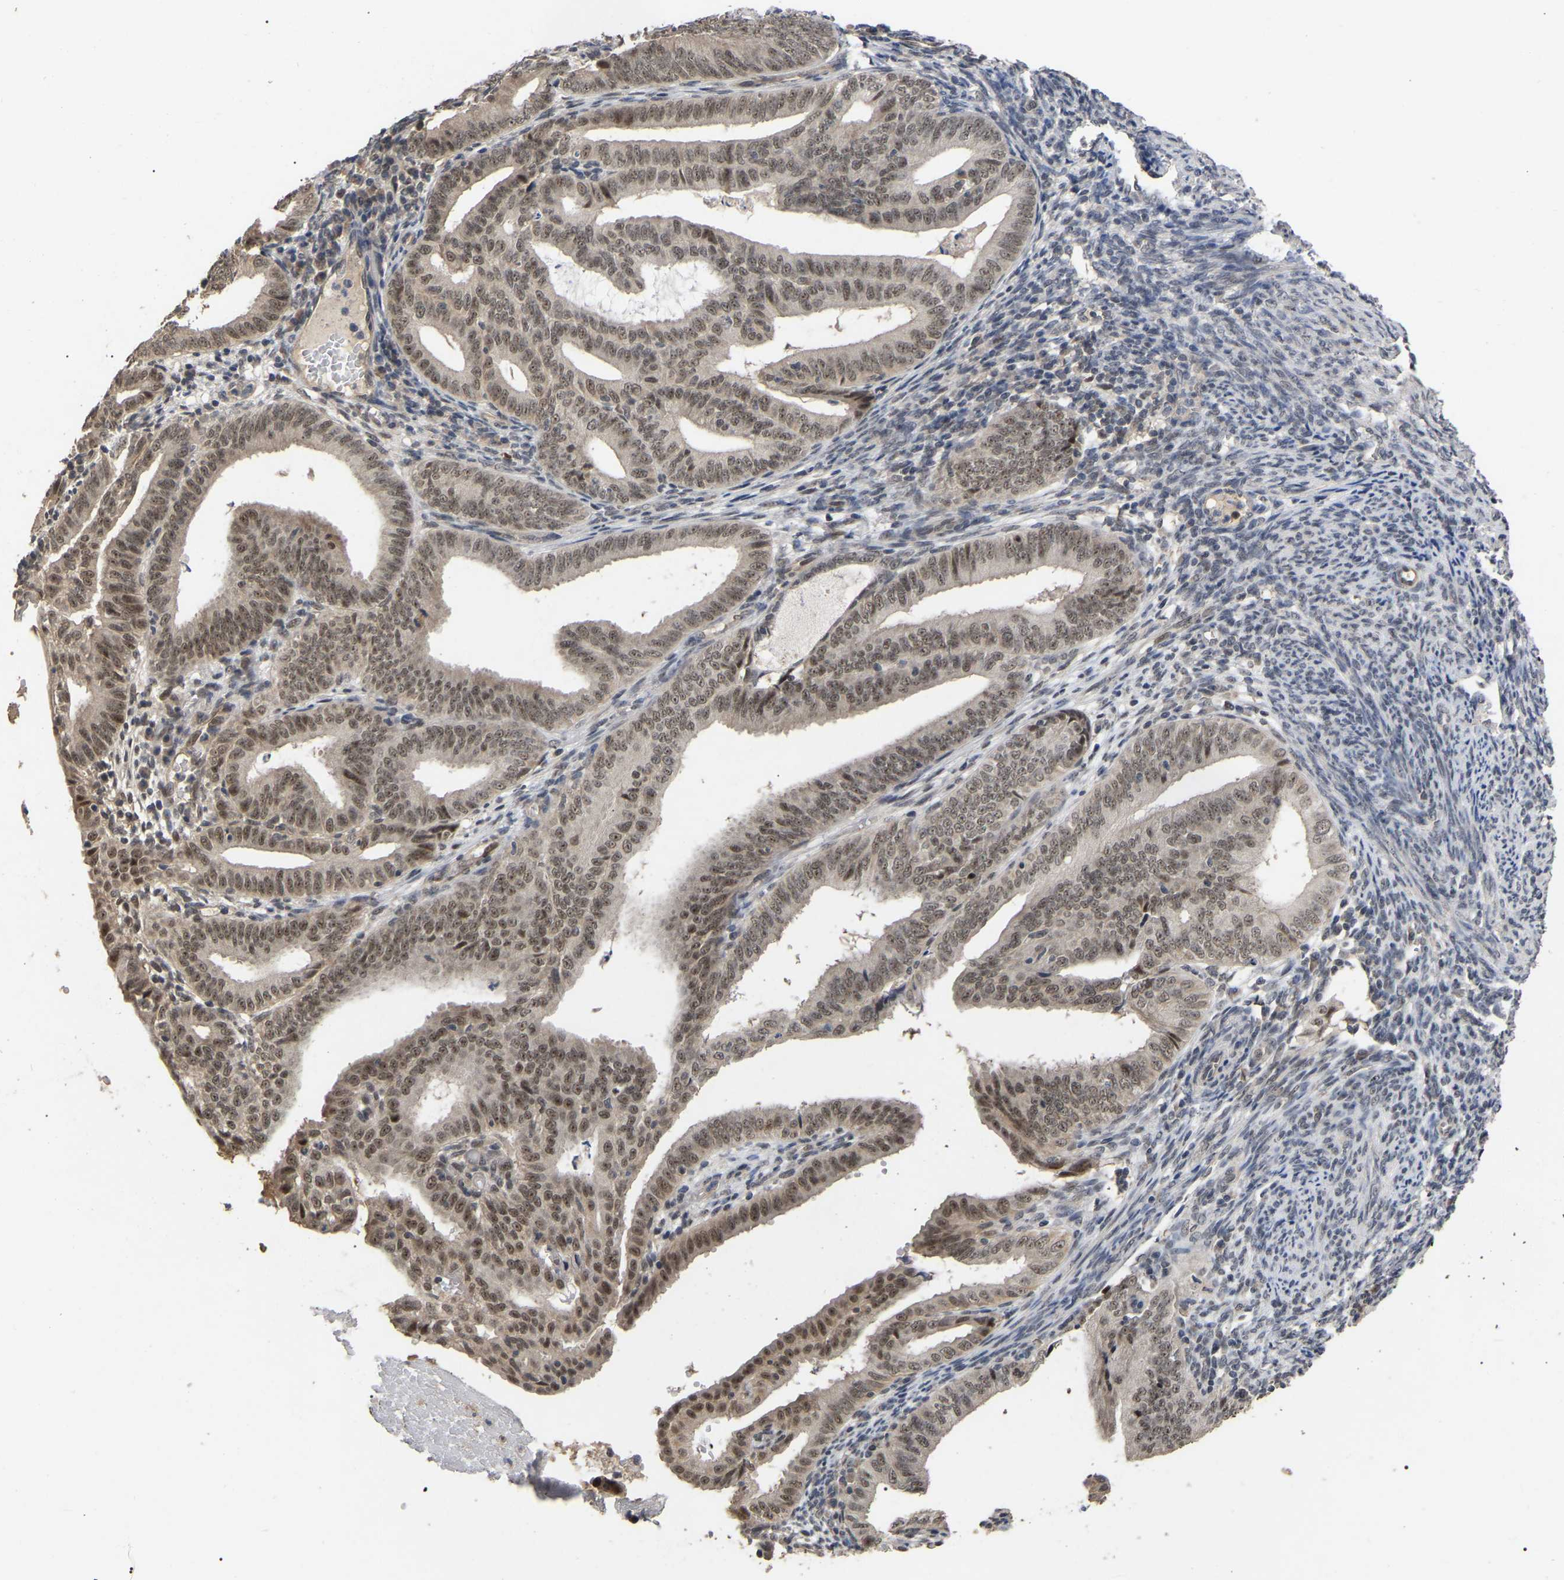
{"staining": {"intensity": "moderate", "quantity": ">75%", "location": "nuclear"}, "tissue": "endometrial cancer", "cell_type": "Tumor cells", "image_type": "cancer", "snomed": [{"axis": "morphology", "description": "Adenocarcinoma, NOS"}, {"axis": "topography", "description": "Endometrium"}], "caption": "Human adenocarcinoma (endometrial) stained with a brown dye reveals moderate nuclear positive positivity in about >75% of tumor cells.", "gene": "JAZF1", "patient": {"sex": "female", "age": 58}}